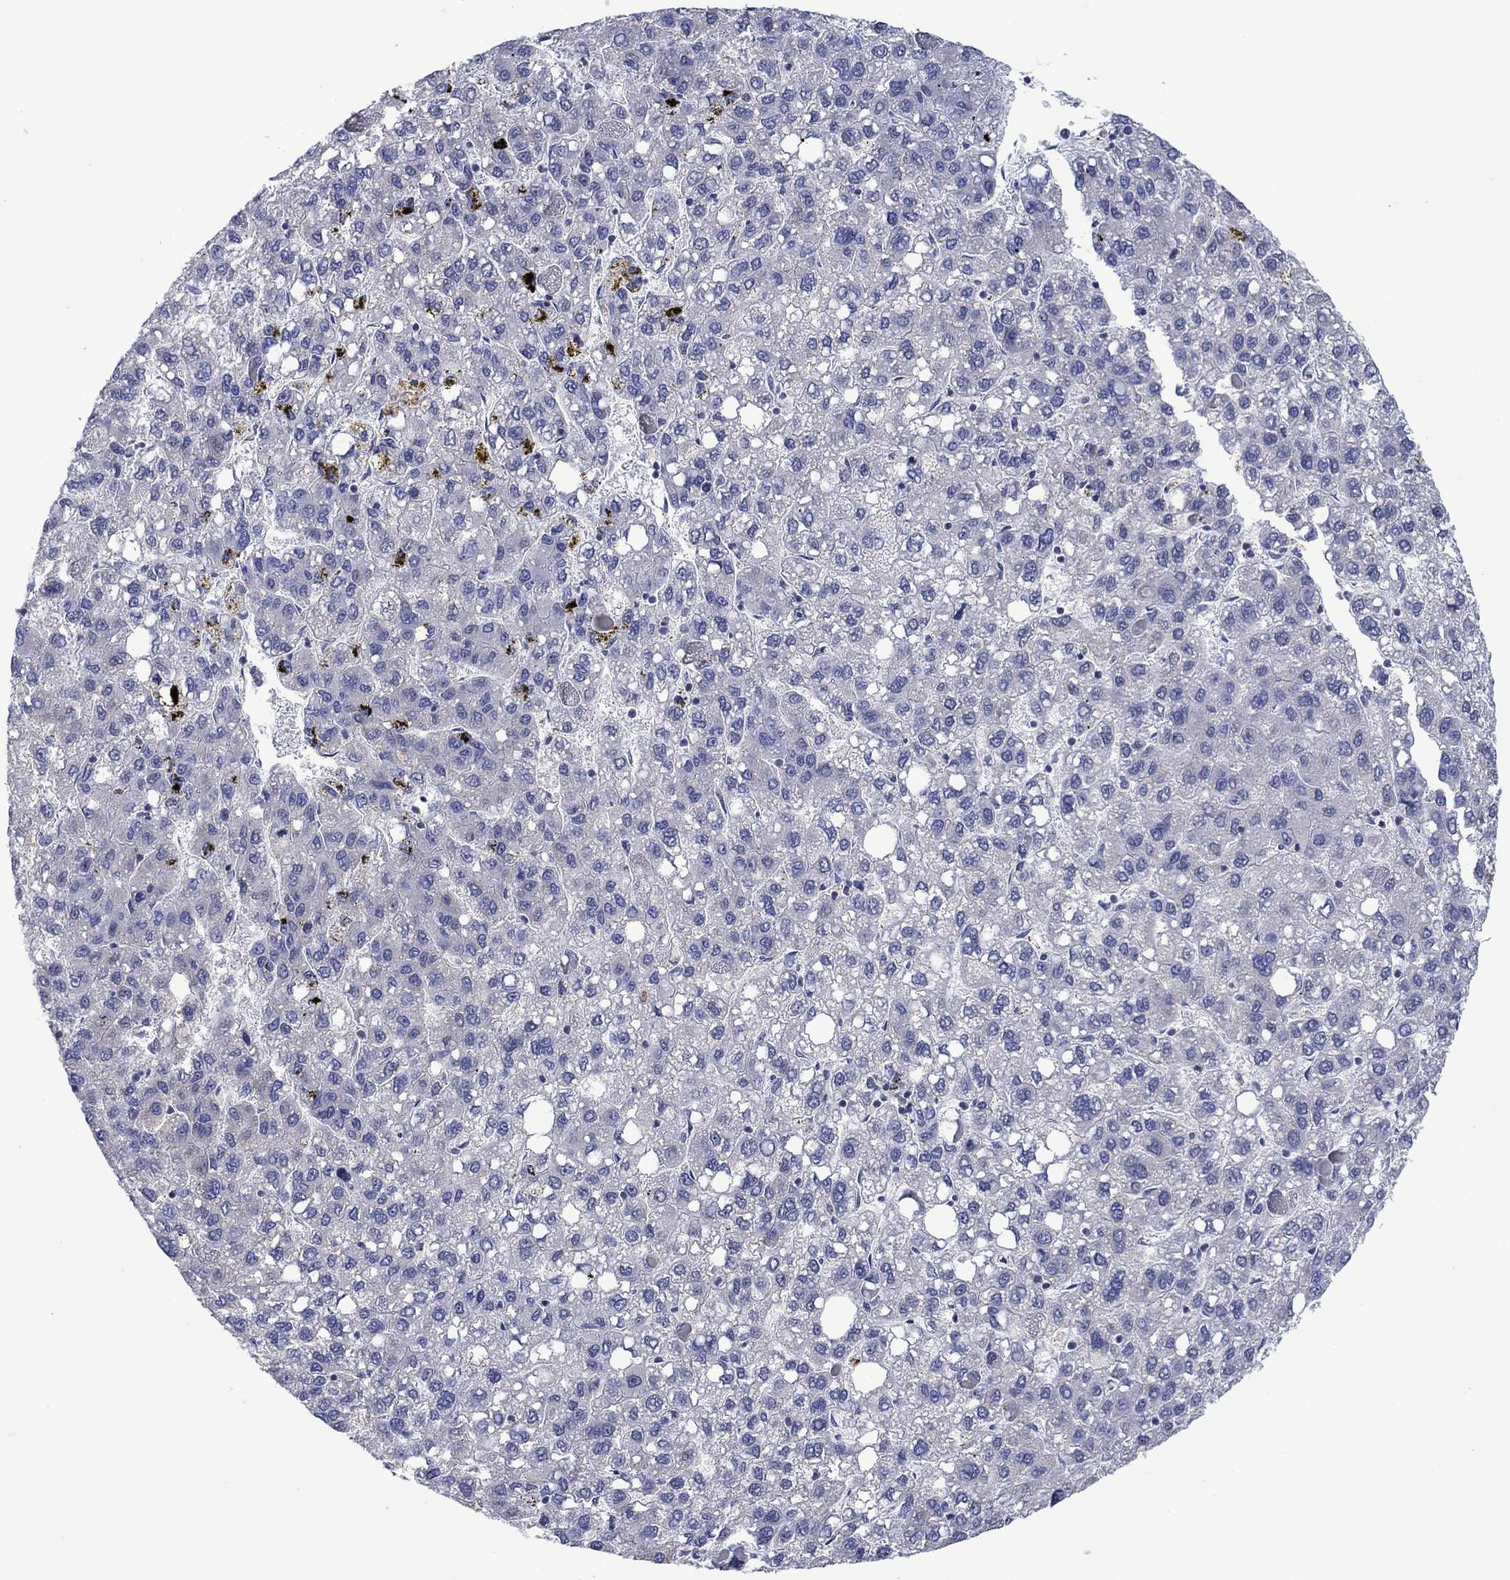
{"staining": {"intensity": "negative", "quantity": "none", "location": "none"}, "tissue": "liver cancer", "cell_type": "Tumor cells", "image_type": "cancer", "snomed": [{"axis": "morphology", "description": "Carcinoma, Hepatocellular, NOS"}, {"axis": "topography", "description": "Liver"}], "caption": "DAB immunohistochemical staining of human liver hepatocellular carcinoma shows no significant staining in tumor cells.", "gene": "FER1L6", "patient": {"sex": "female", "age": 82}}